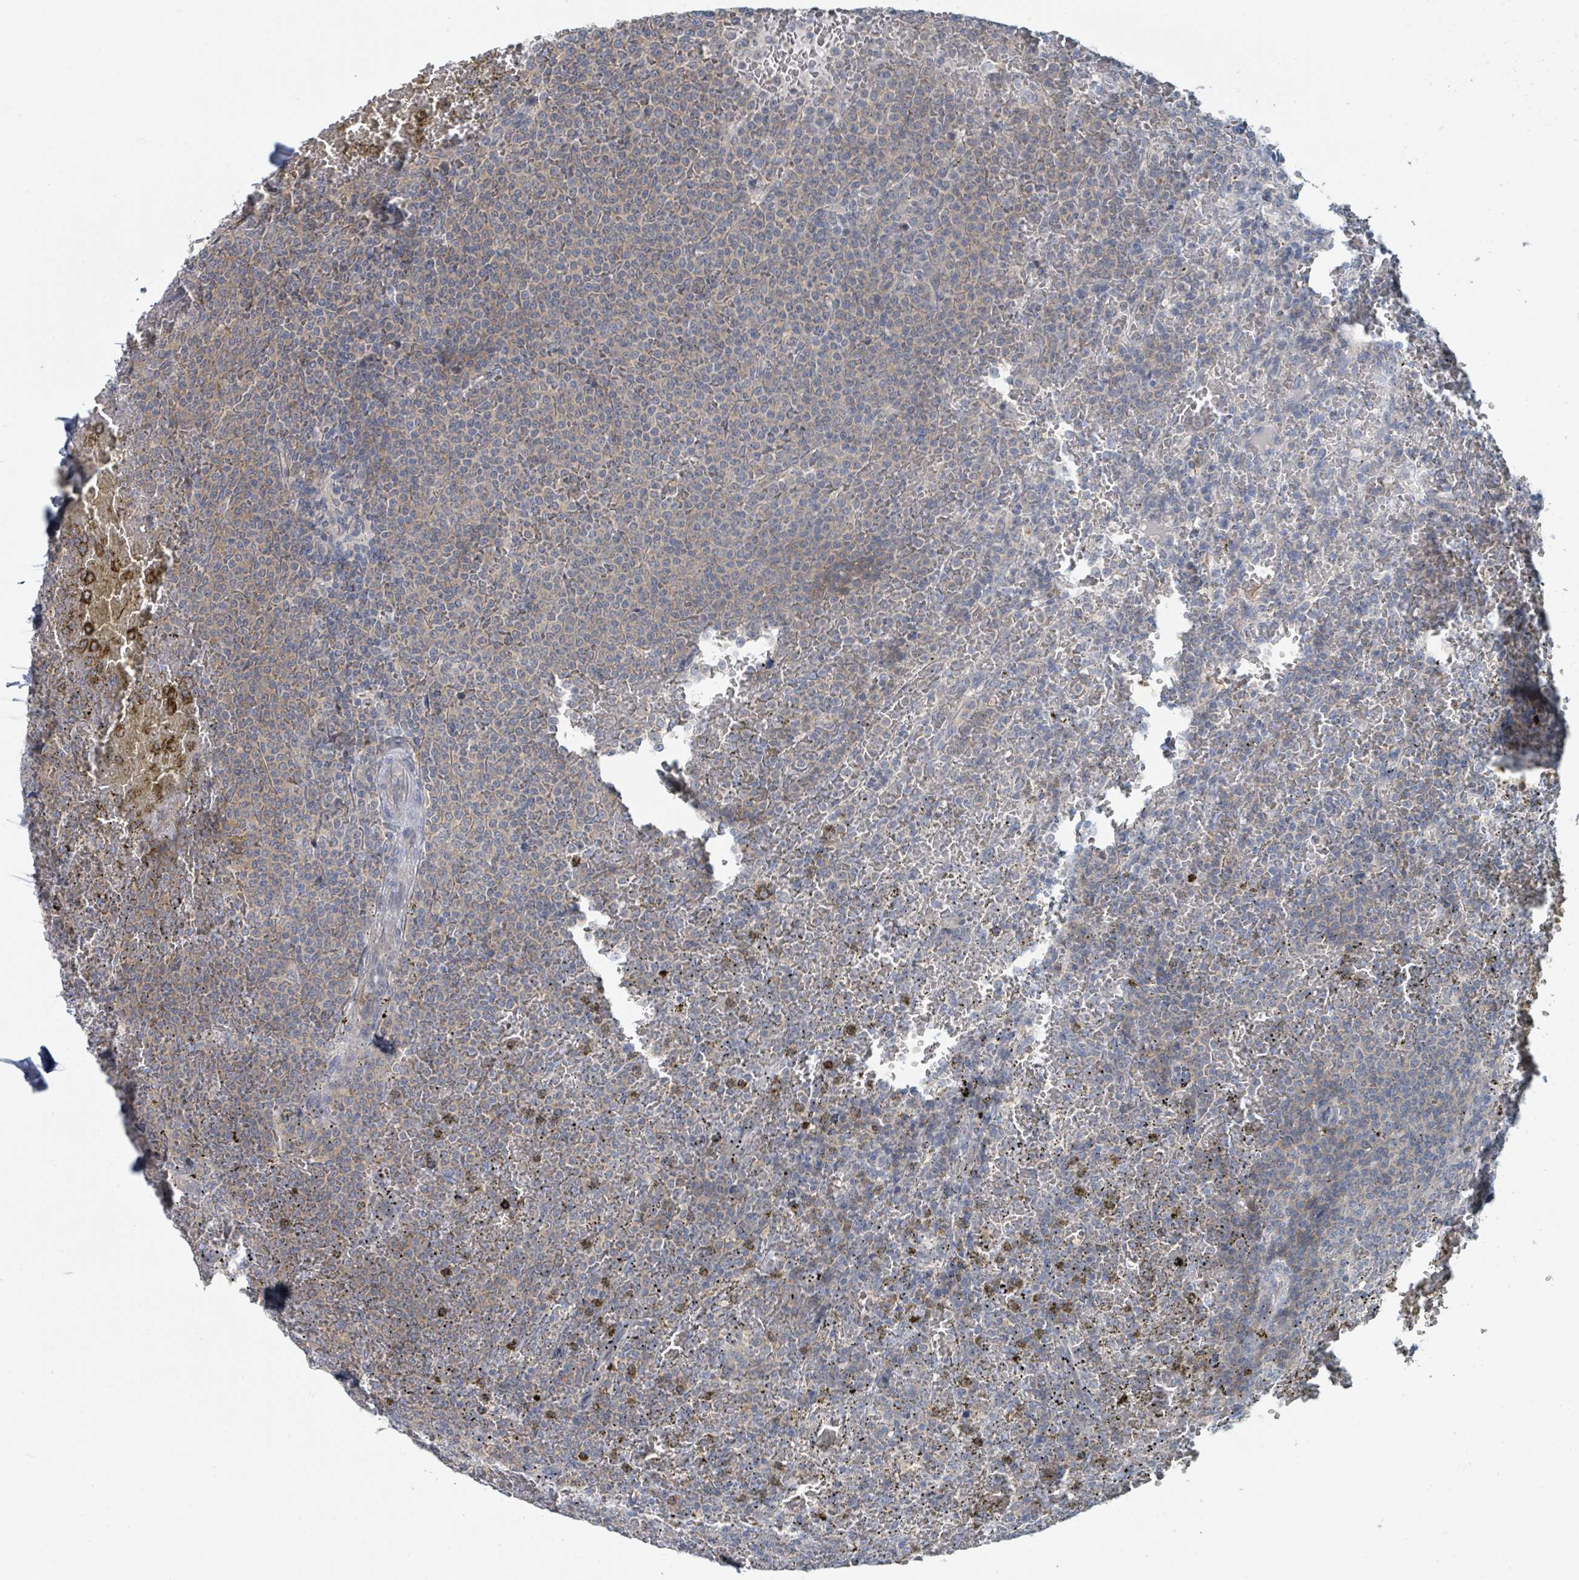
{"staining": {"intensity": "moderate", "quantity": "25%-75%", "location": "cytoplasmic/membranous"}, "tissue": "lymphoma", "cell_type": "Tumor cells", "image_type": "cancer", "snomed": [{"axis": "morphology", "description": "Malignant lymphoma, non-Hodgkin's type, Low grade"}, {"axis": "topography", "description": "Spleen"}], "caption": "IHC micrograph of neoplastic tissue: human lymphoma stained using immunohistochemistry reveals medium levels of moderate protein expression localized specifically in the cytoplasmic/membranous of tumor cells, appearing as a cytoplasmic/membranous brown color.", "gene": "ANKRD55", "patient": {"sex": "male", "age": 60}}